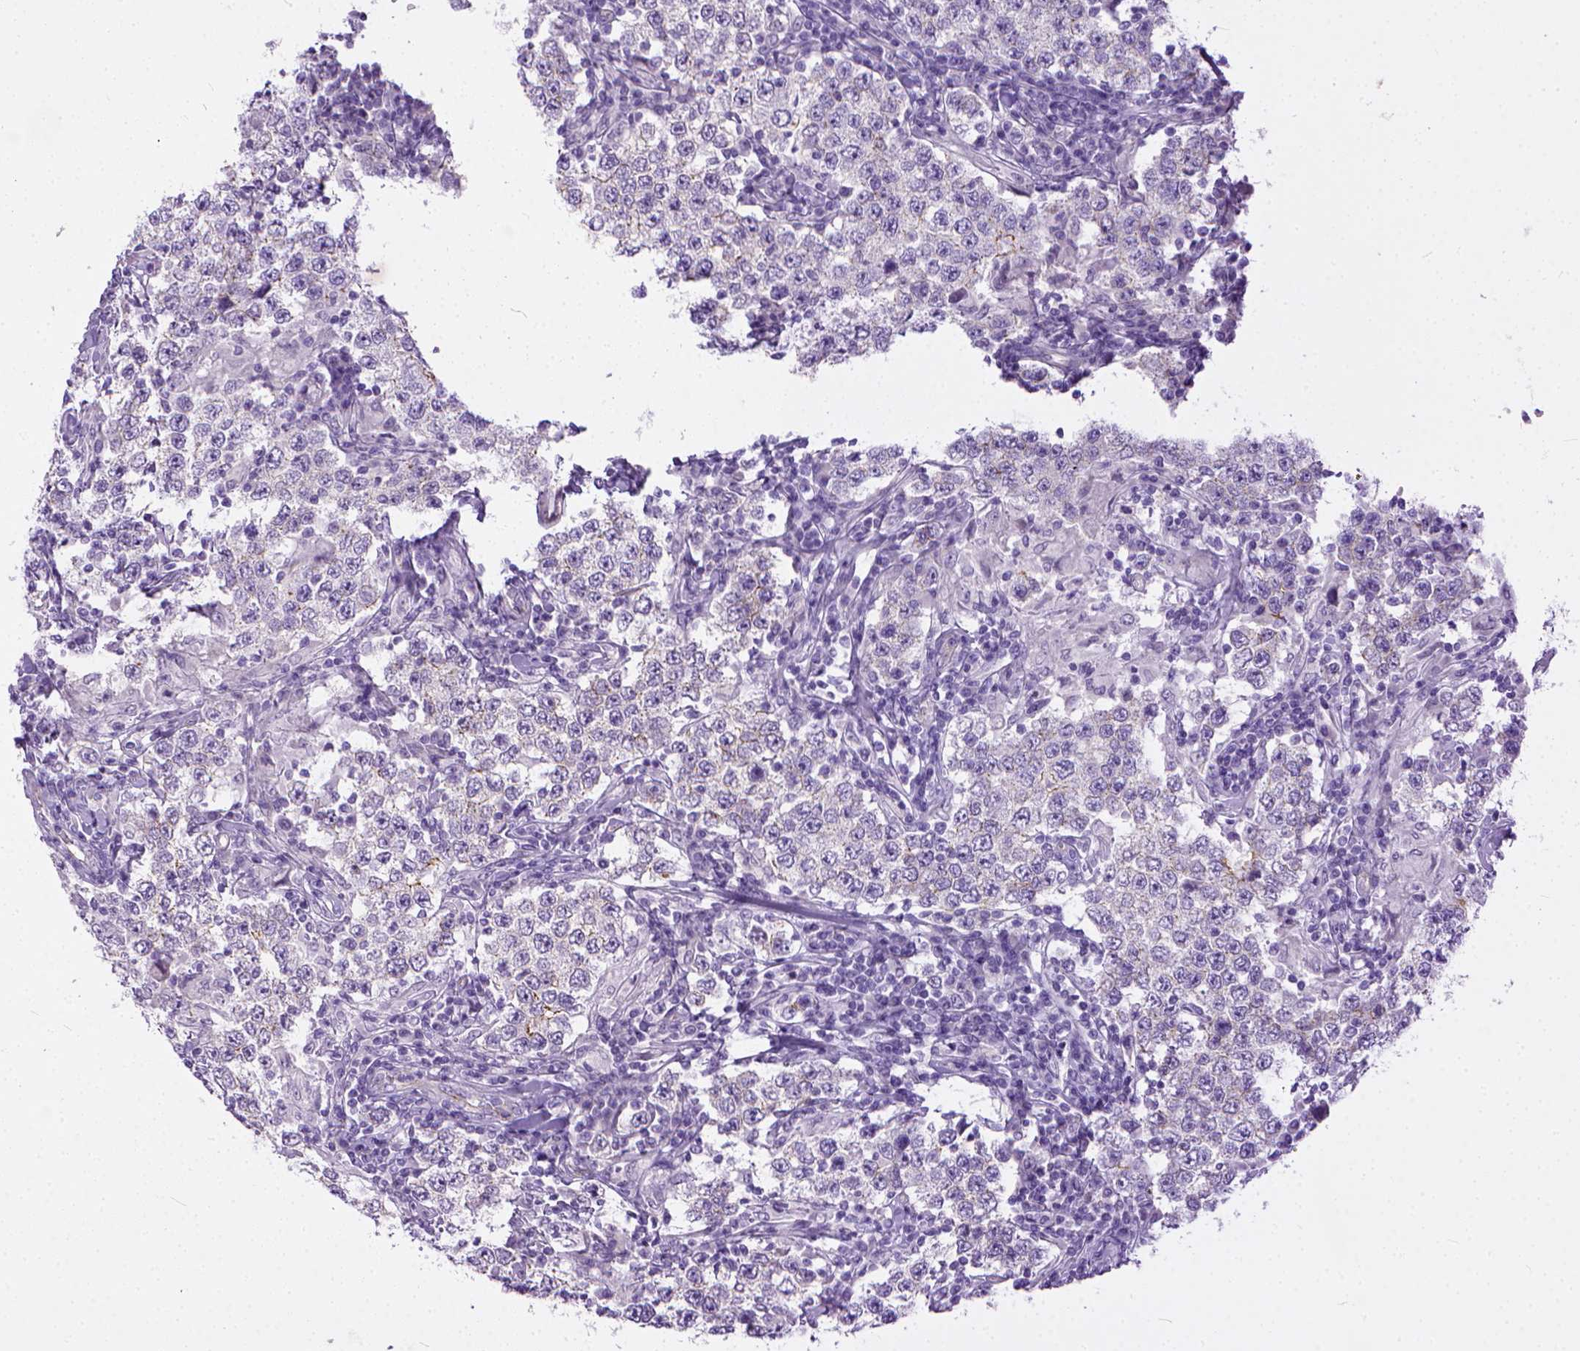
{"staining": {"intensity": "negative", "quantity": "none", "location": "none"}, "tissue": "testis cancer", "cell_type": "Tumor cells", "image_type": "cancer", "snomed": [{"axis": "morphology", "description": "Seminoma, NOS"}, {"axis": "morphology", "description": "Carcinoma, Embryonal, NOS"}, {"axis": "topography", "description": "Testis"}], "caption": "The micrograph reveals no staining of tumor cells in testis cancer (seminoma).", "gene": "ADGRF1", "patient": {"sex": "male", "age": 41}}